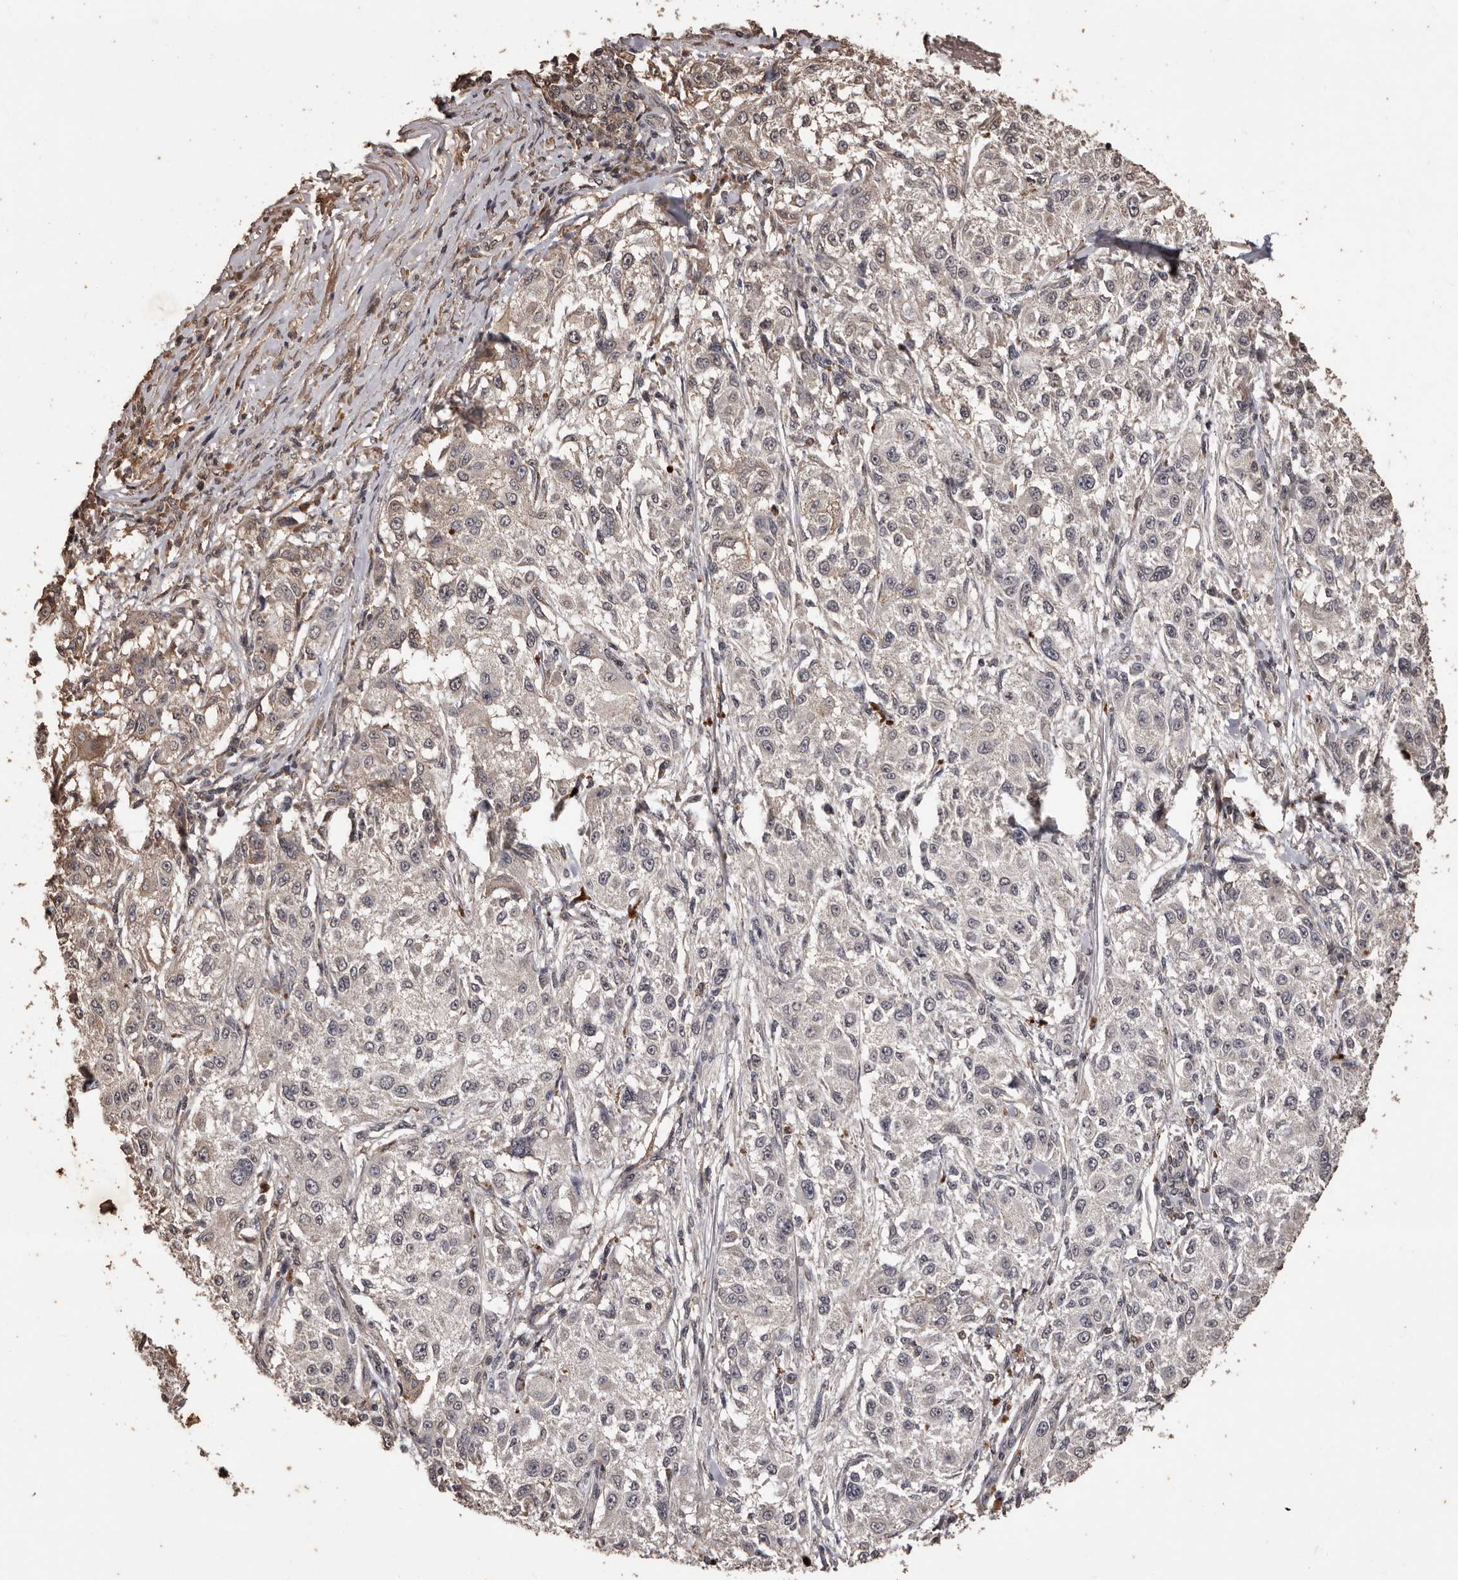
{"staining": {"intensity": "negative", "quantity": "none", "location": "none"}, "tissue": "melanoma", "cell_type": "Tumor cells", "image_type": "cancer", "snomed": [{"axis": "morphology", "description": "Necrosis, NOS"}, {"axis": "morphology", "description": "Malignant melanoma, NOS"}, {"axis": "topography", "description": "Skin"}], "caption": "A high-resolution histopathology image shows immunohistochemistry staining of melanoma, which demonstrates no significant staining in tumor cells.", "gene": "NAV1", "patient": {"sex": "female", "age": 87}}